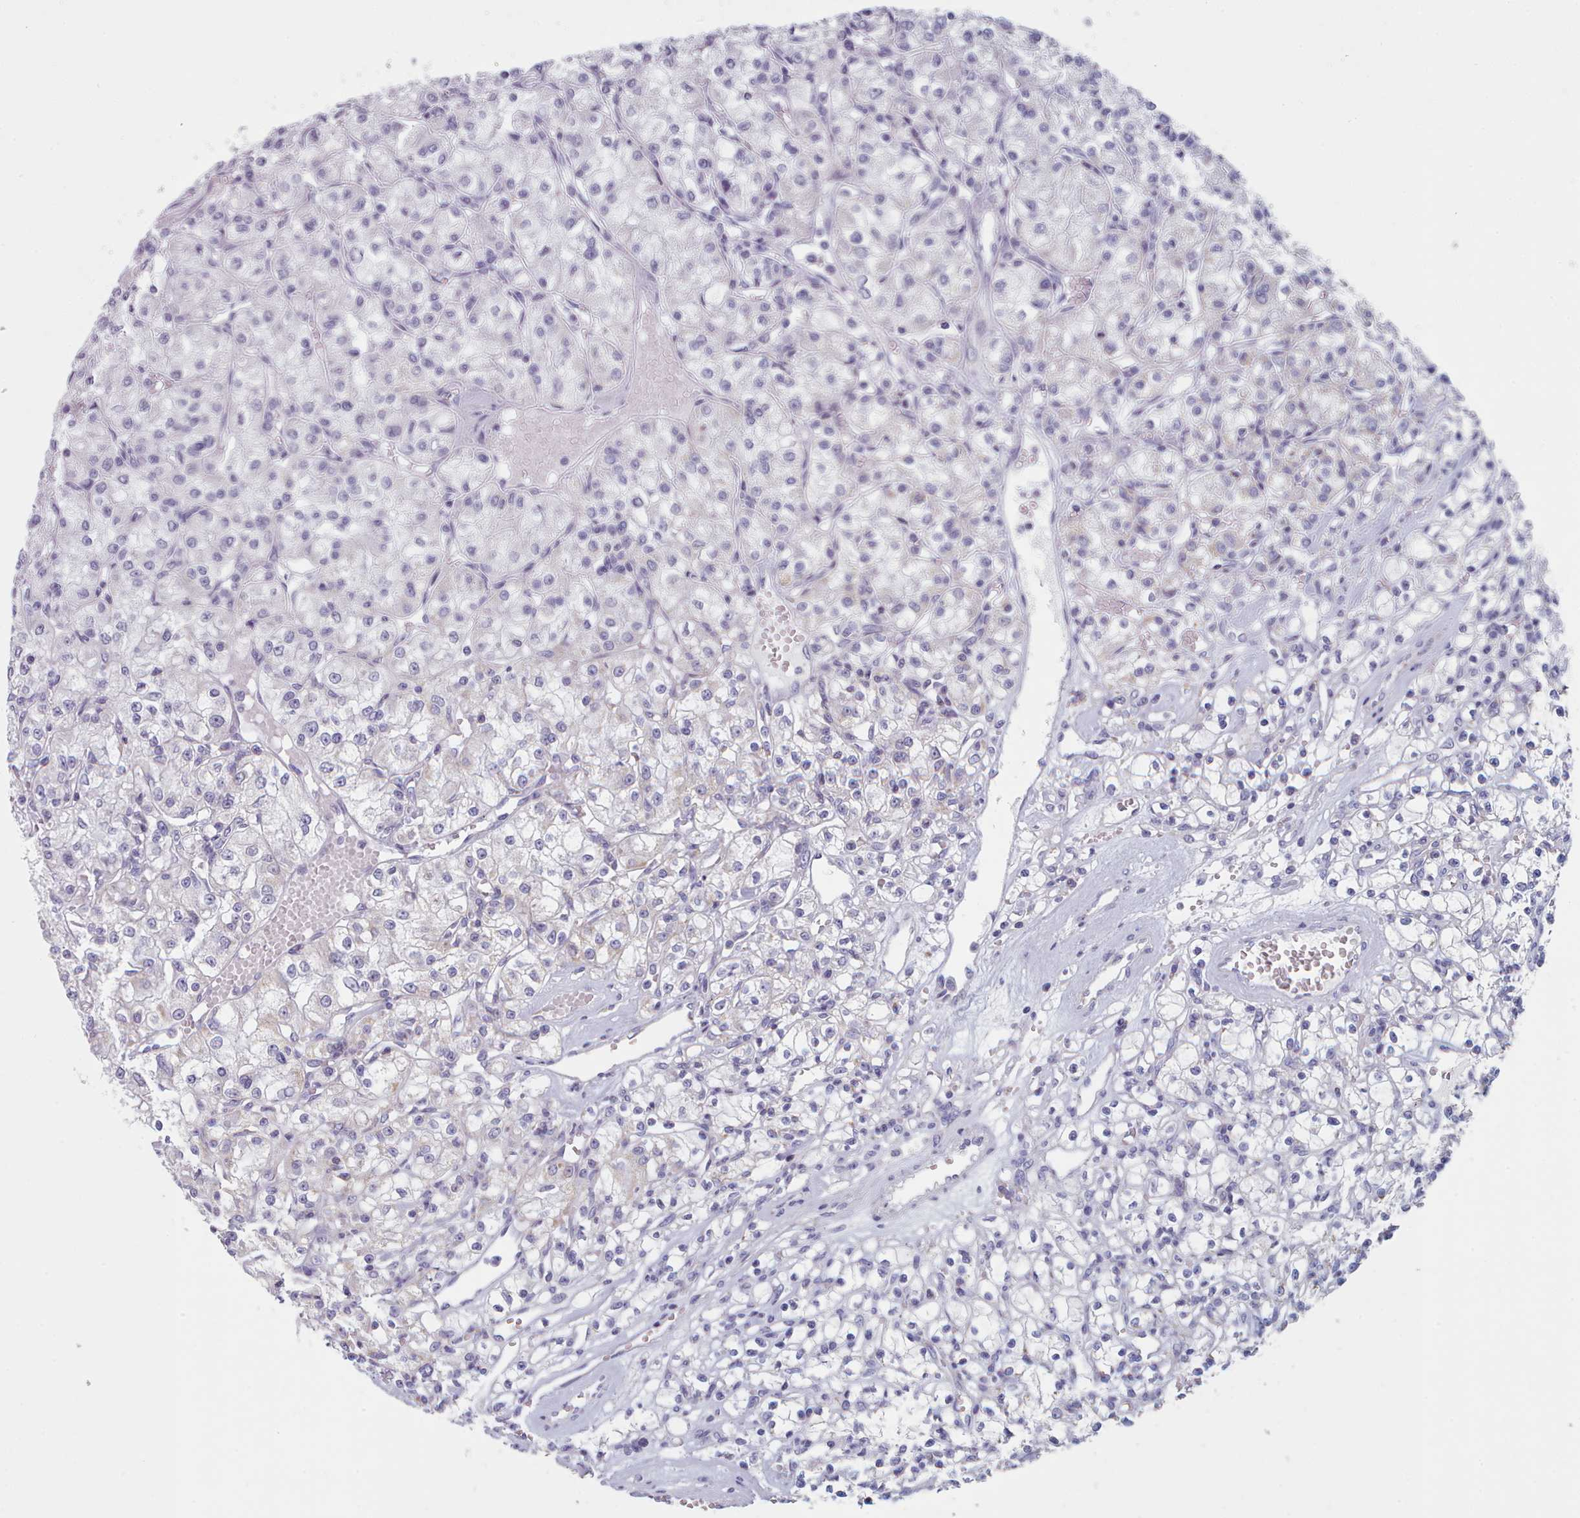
{"staining": {"intensity": "negative", "quantity": "none", "location": "none"}, "tissue": "renal cancer", "cell_type": "Tumor cells", "image_type": "cancer", "snomed": [{"axis": "morphology", "description": "Adenocarcinoma, NOS"}, {"axis": "topography", "description": "Kidney"}], "caption": "A histopathology image of human renal cancer is negative for staining in tumor cells.", "gene": "FAM170B", "patient": {"sex": "female", "age": 59}}